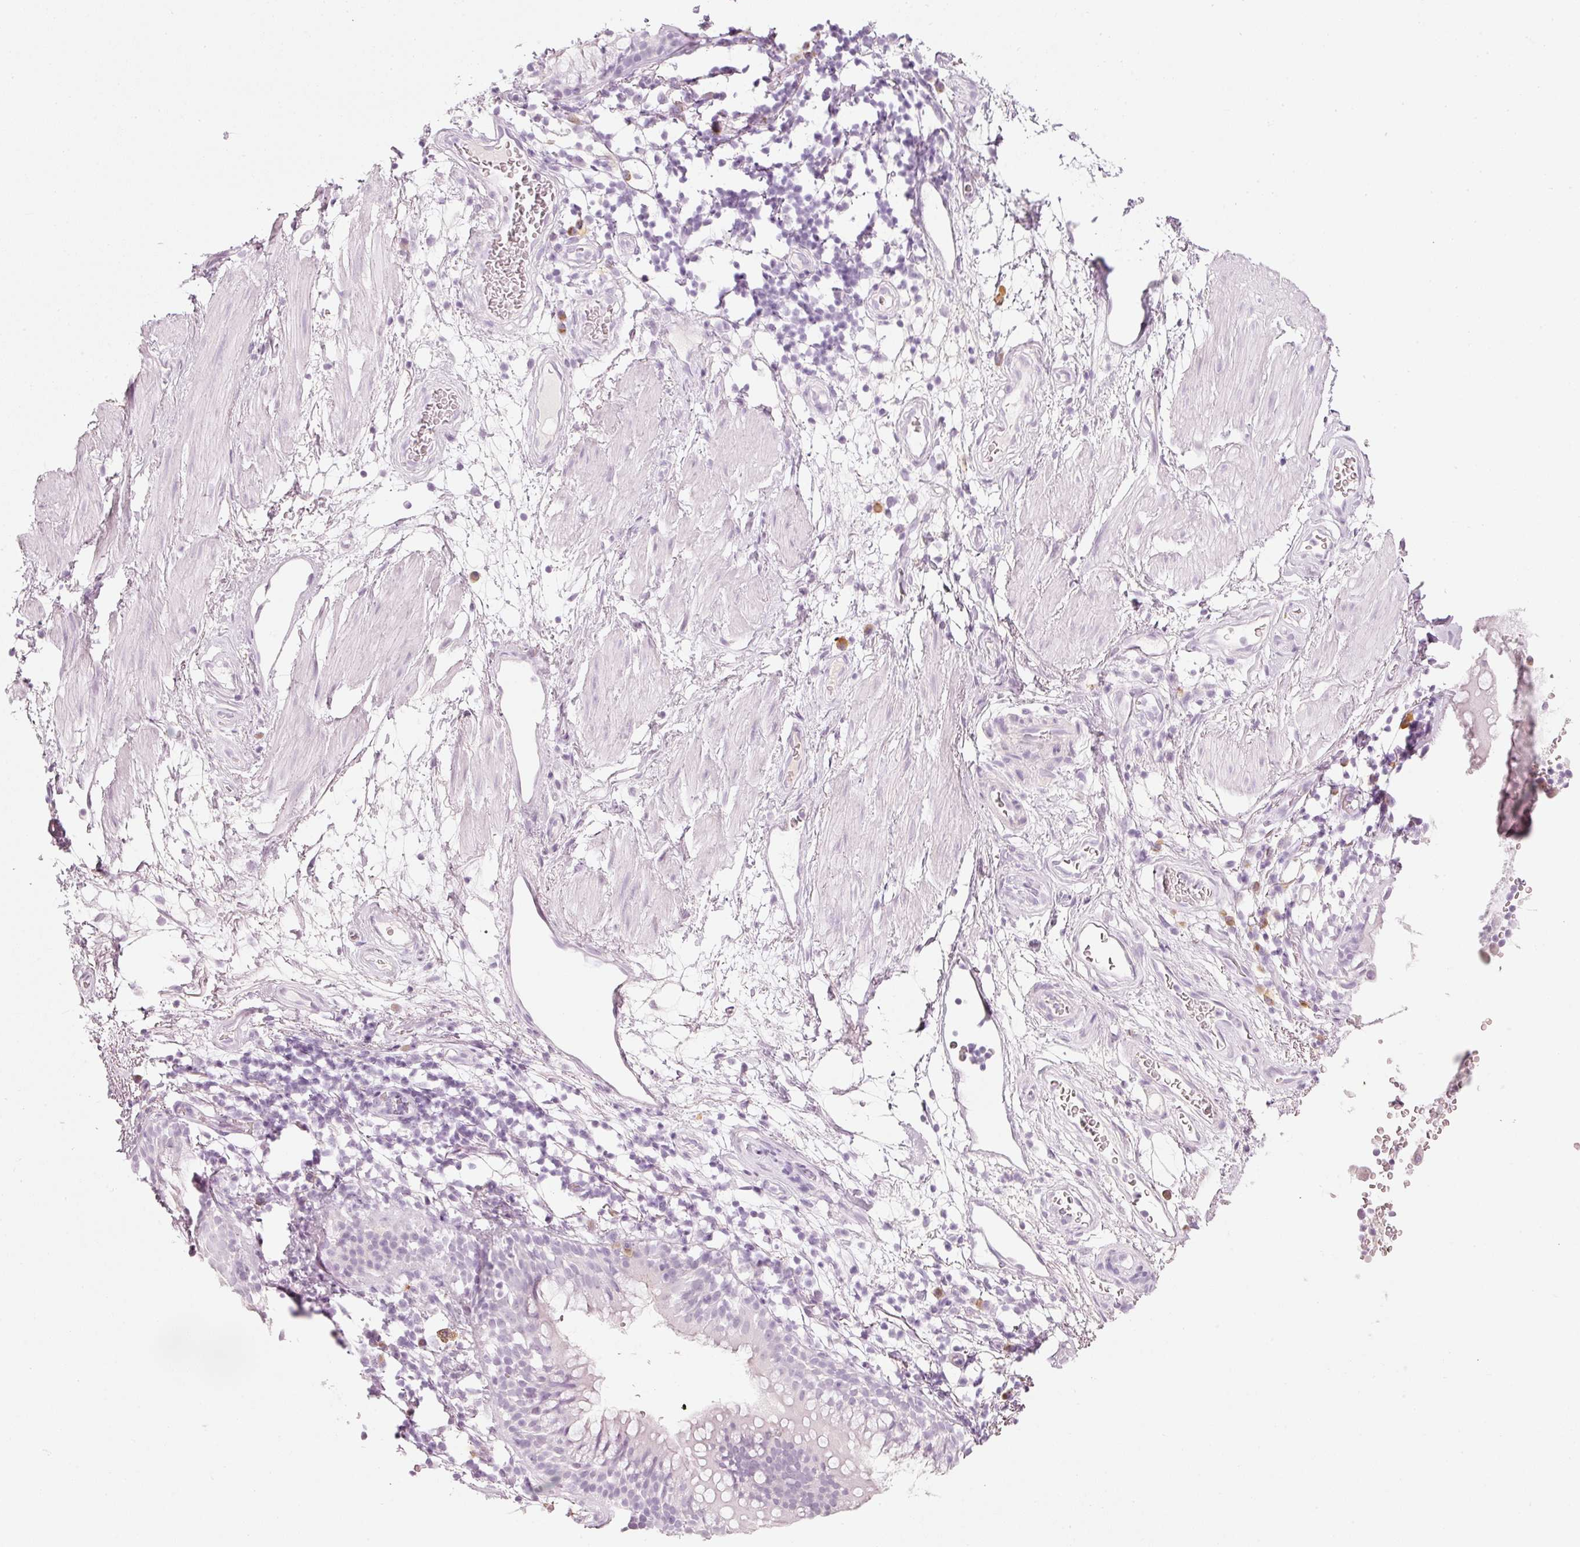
{"staining": {"intensity": "negative", "quantity": "none", "location": "none"}, "tissue": "soft tissue", "cell_type": "Chondrocytes", "image_type": "normal", "snomed": [{"axis": "morphology", "description": "Normal tissue, NOS"}, {"axis": "topography", "description": "Cartilage tissue"}, {"axis": "topography", "description": "Bronchus"}], "caption": "High magnification brightfield microscopy of benign soft tissue stained with DAB (brown) and counterstained with hematoxylin (blue): chondrocytes show no significant positivity.", "gene": "VCAM1", "patient": {"sex": "male", "age": 58}}